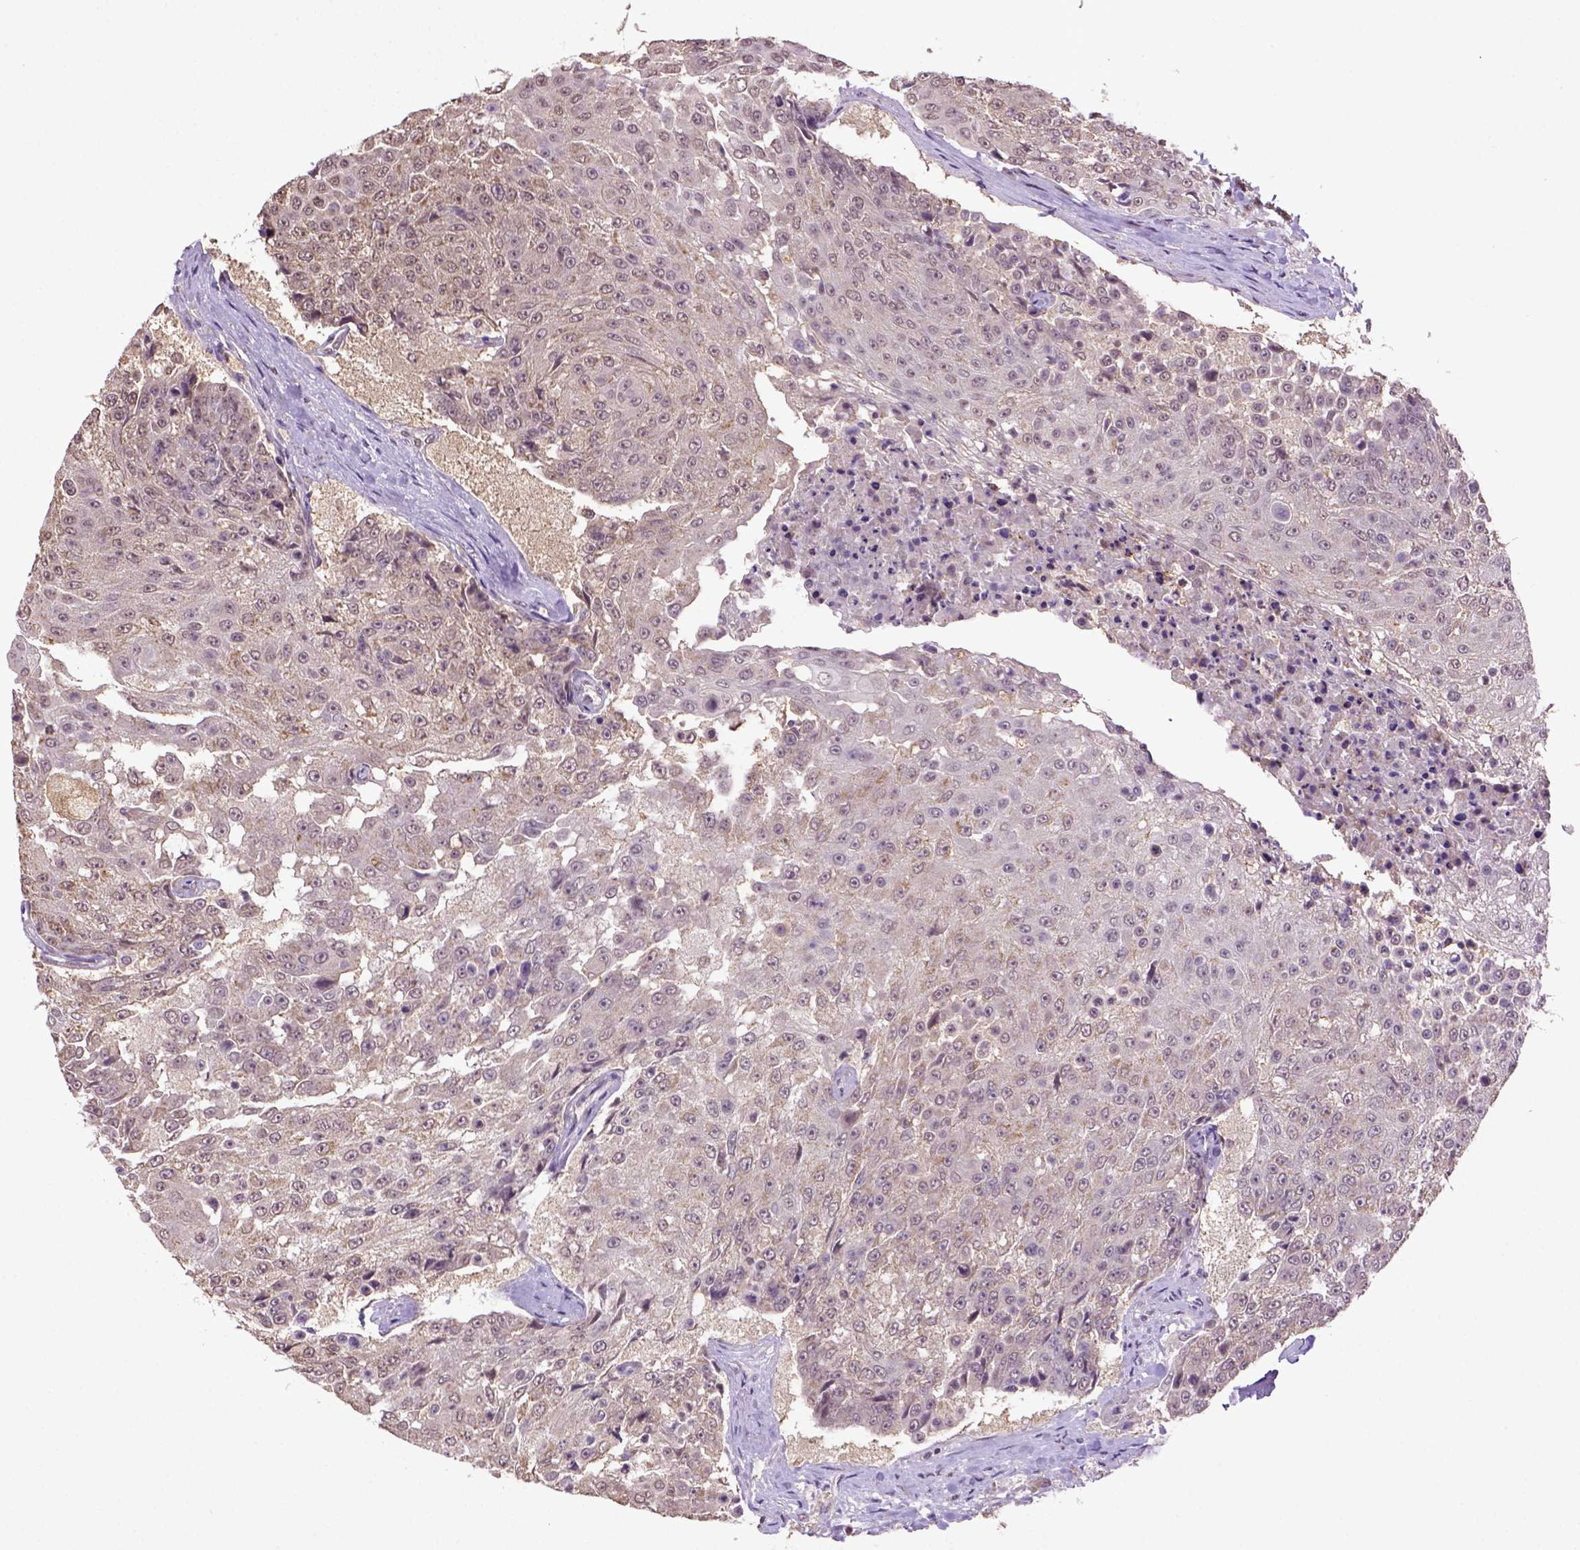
{"staining": {"intensity": "weak", "quantity": ">75%", "location": "cytoplasmic/membranous"}, "tissue": "urothelial cancer", "cell_type": "Tumor cells", "image_type": "cancer", "snomed": [{"axis": "morphology", "description": "Urothelial carcinoma, High grade"}, {"axis": "topography", "description": "Urinary bladder"}], "caption": "Immunohistochemical staining of human urothelial cancer displays low levels of weak cytoplasmic/membranous protein staining in approximately >75% of tumor cells. The staining was performed using DAB, with brown indicating positive protein expression. Nuclei are stained blue with hematoxylin.", "gene": "WDR17", "patient": {"sex": "female", "age": 63}}